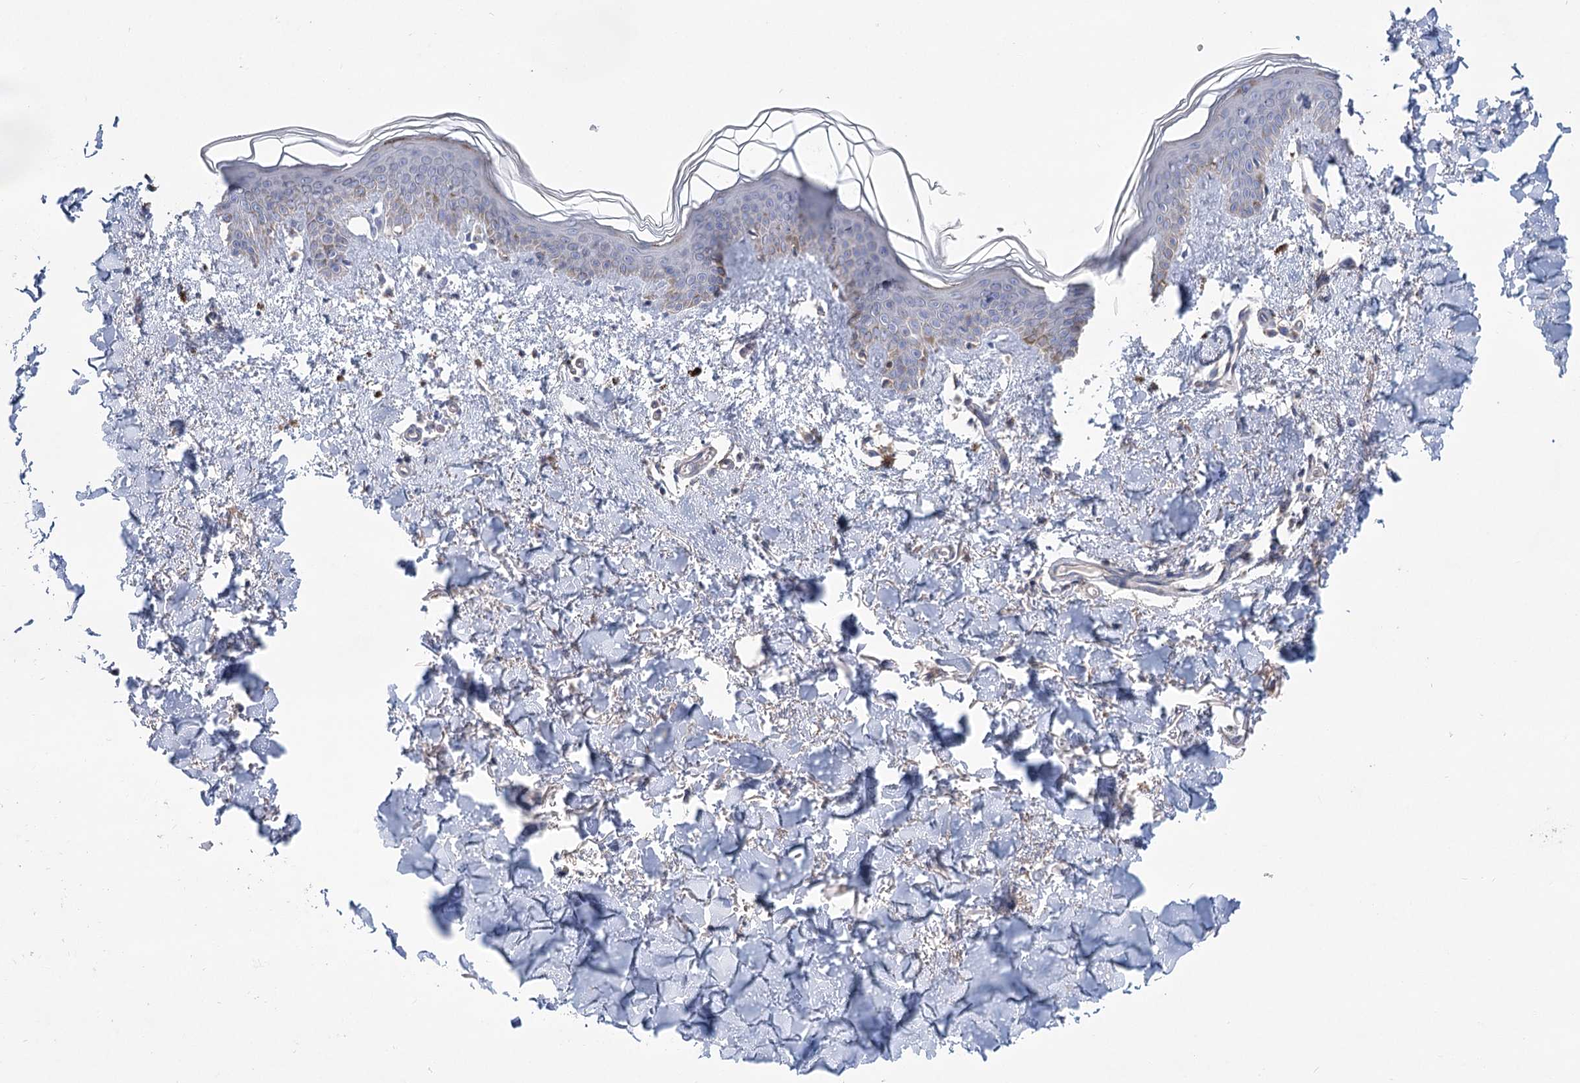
{"staining": {"intensity": "negative", "quantity": "none", "location": "none"}, "tissue": "skin", "cell_type": "Fibroblasts", "image_type": "normal", "snomed": [{"axis": "morphology", "description": "Normal tissue, NOS"}, {"axis": "topography", "description": "Skin"}], "caption": "The micrograph reveals no staining of fibroblasts in unremarkable skin. The staining is performed using DAB (3,3'-diaminobenzidine) brown chromogen with nuclei counter-stained in using hematoxylin.", "gene": "SNX7", "patient": {"sex": "female", "age": 46}}